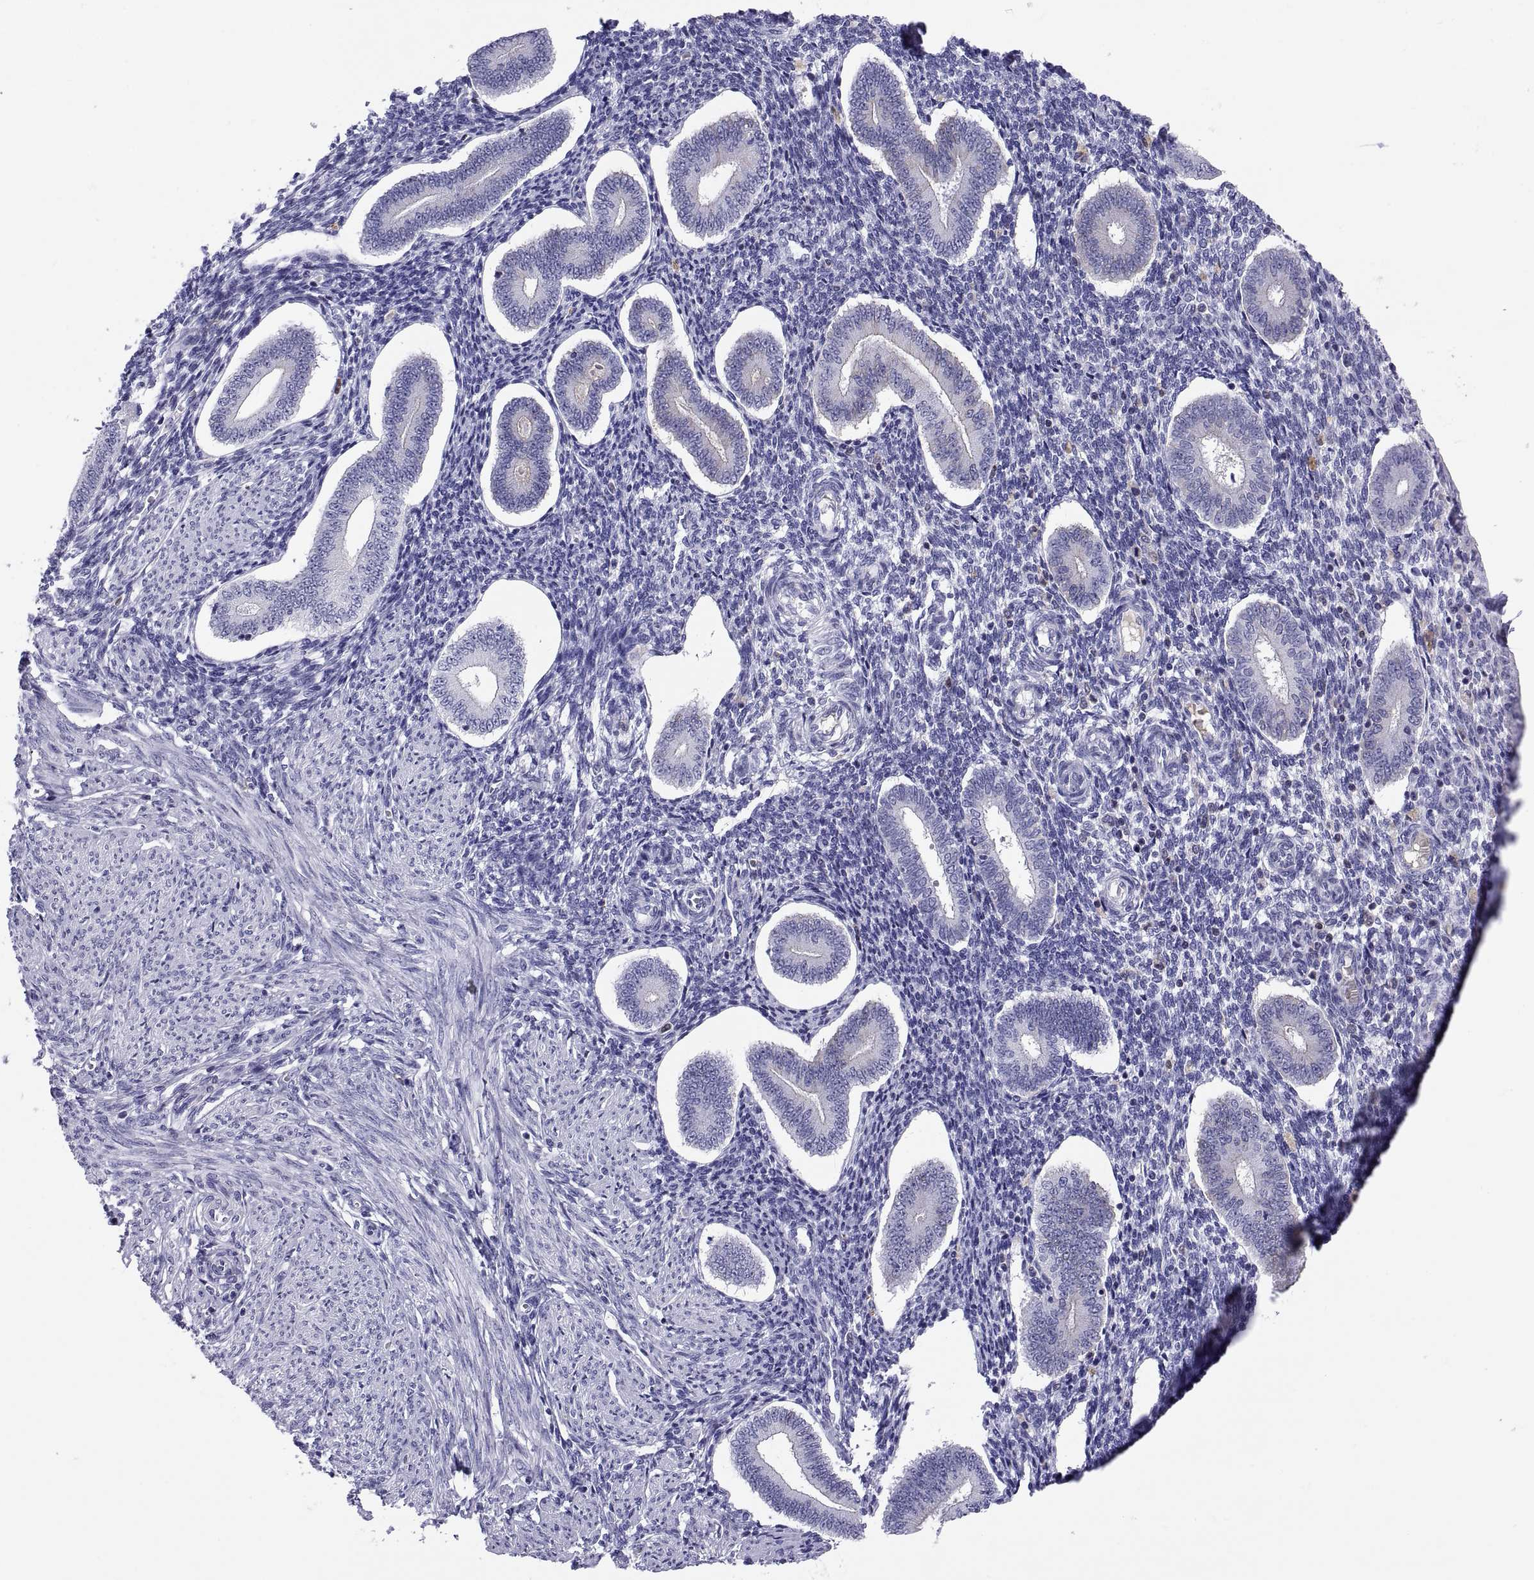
{"staining": {"intensity": "negative", "quantity": "none", "location": "none"}, "tissue": "endometrium", "cell_type": "Cells in endometrial stroma", "image_type": "normal", "snomed": [{"axis": "morphology", "description": "Normal tissue, NOS"}, {"axis": "topography", "description": "Endometrium"}], "caption": "IHC of unremarkable endometrium demonstrates no positivity in cells in endometrial stroma.", "gene": "QRICH2", "patient": {"sex": "female", "age": 40}}